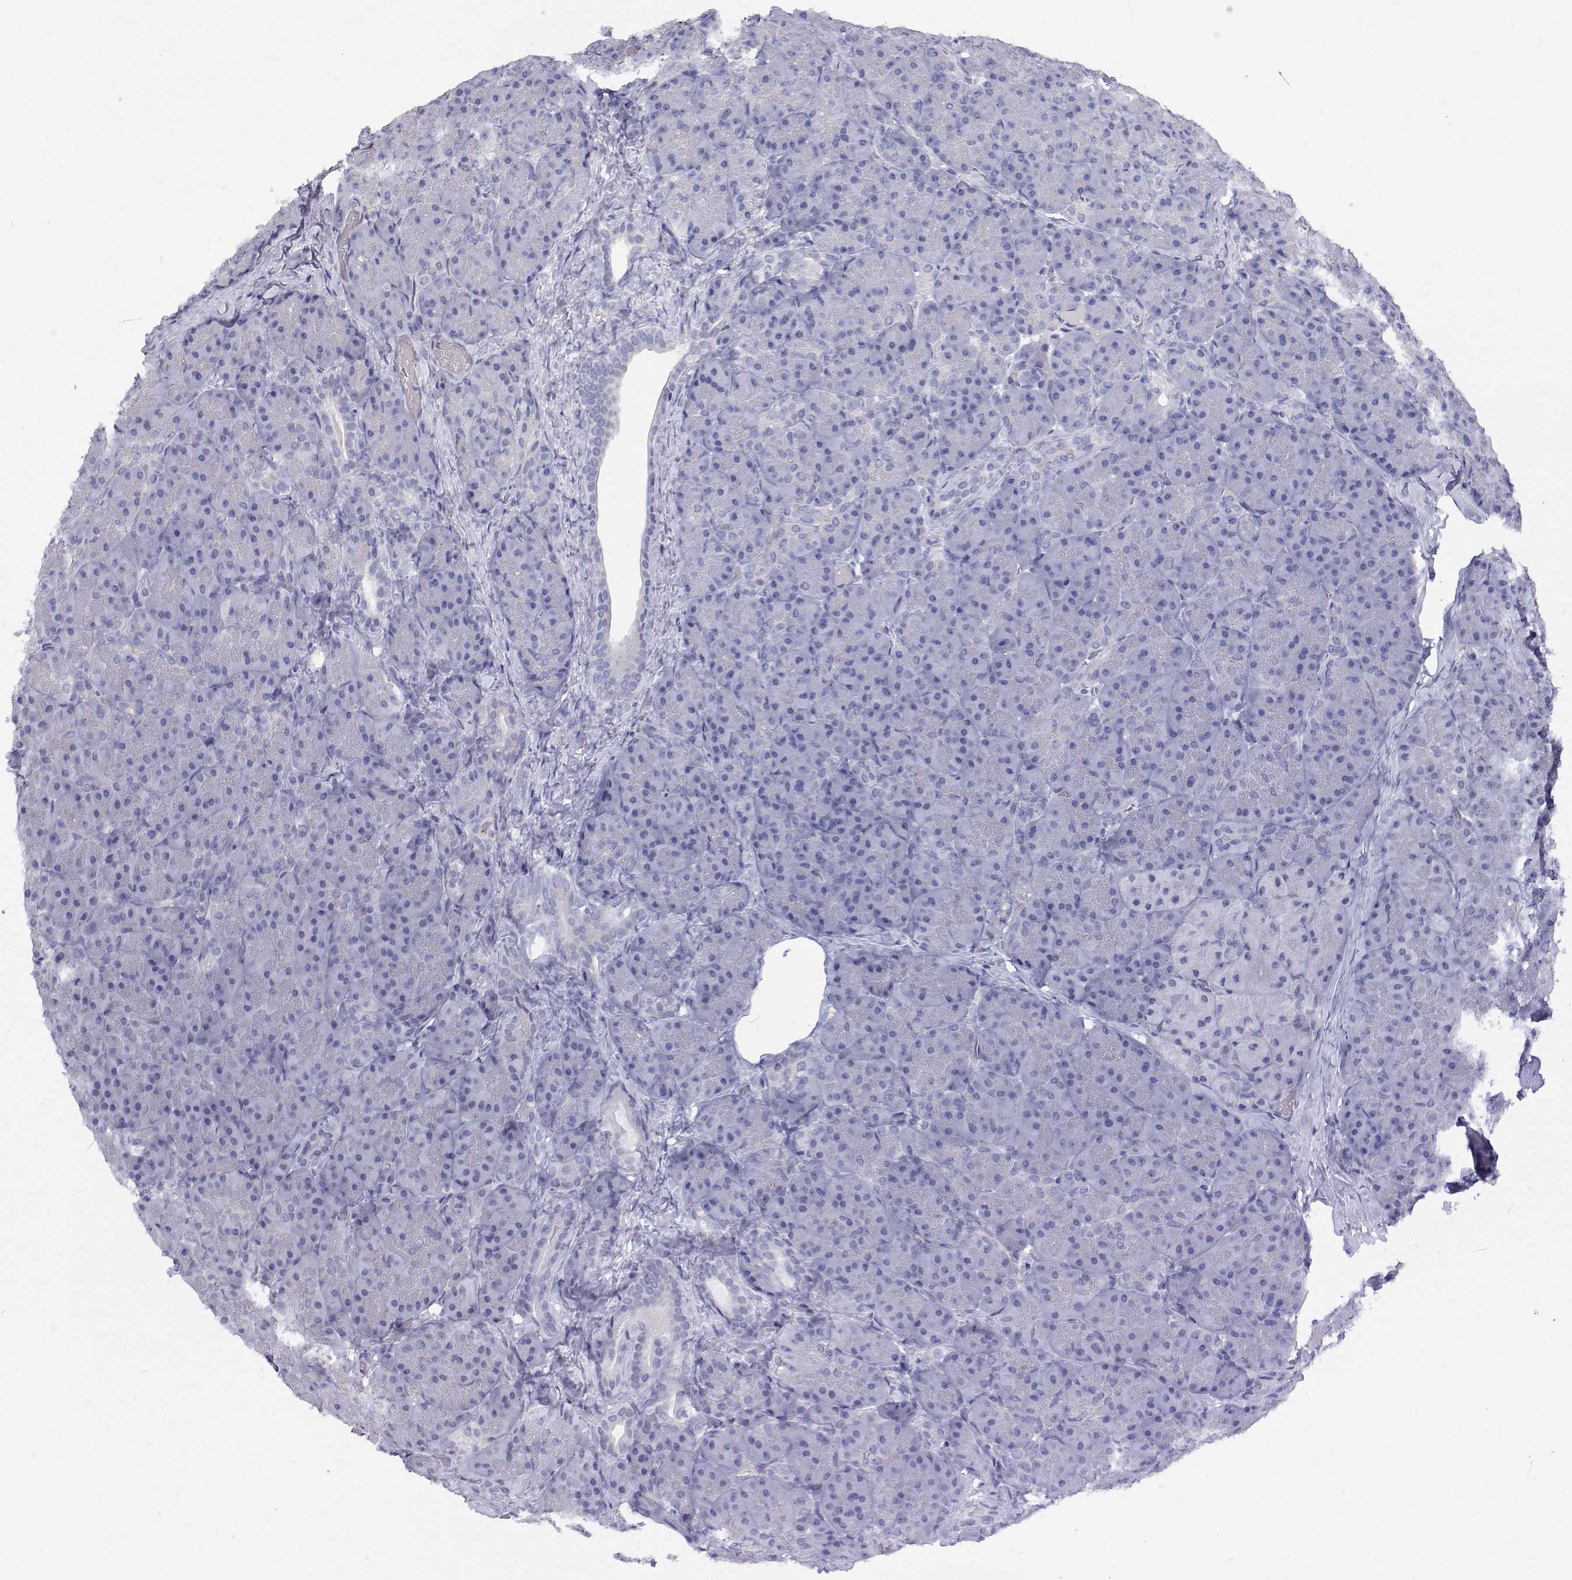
{"staining": {"intensity": "negative", "quantity": "none", "location": "none"}, "tissue": "pancreas", "cell_type": "Exocrine glandular cells", "image_type": "normal", "snomed": [{"axis": "morphology", "description": "Normal tissue, NOS"}, {"axis": "topography", "description": "Pancreas"}], "caption": "A photomicrograph of pancreas stained for a protein shows no brown staining in exocrine glandular cells.", "gene": "NCR2", "patient": {"sex": "male", "age": 57}}